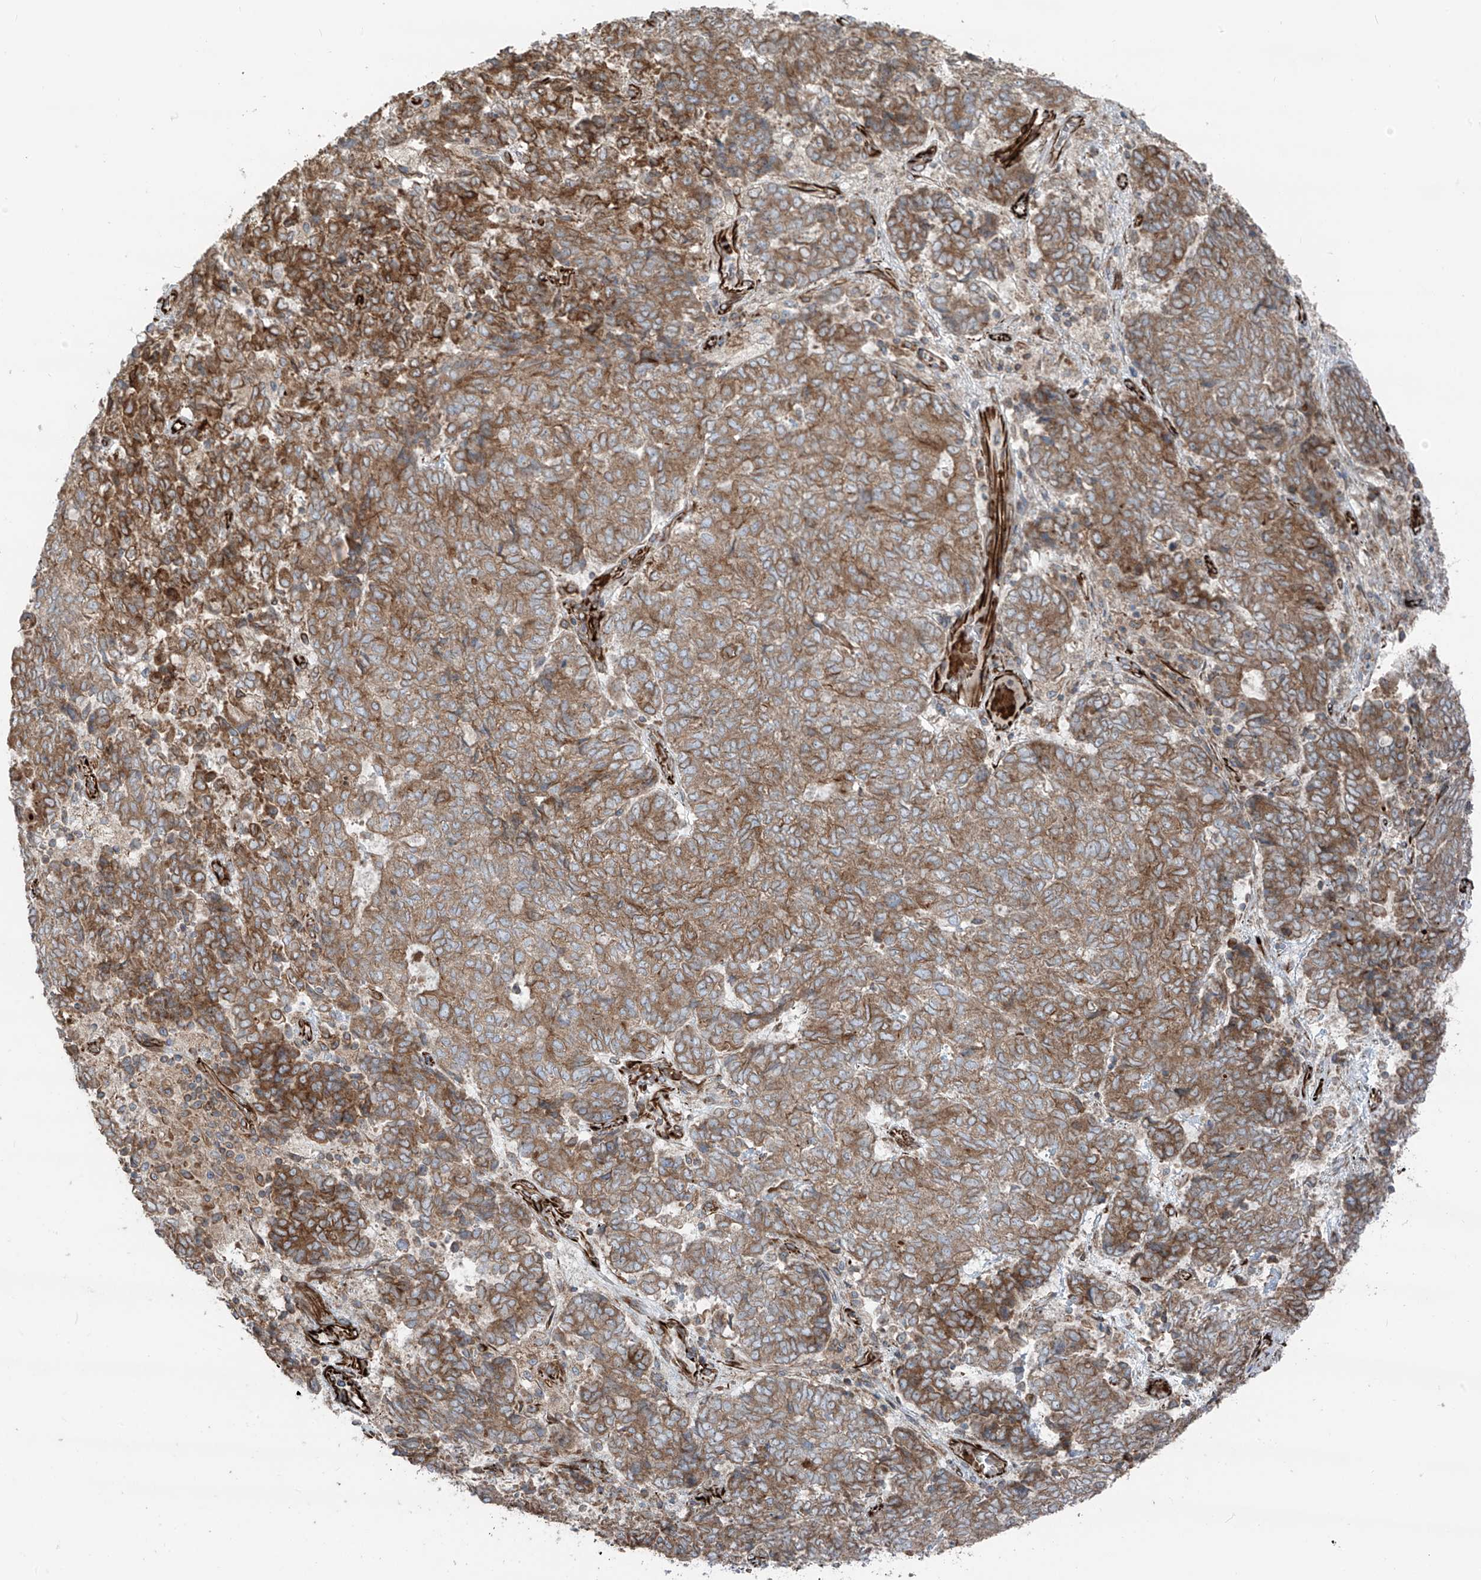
{"staining": {"intensity": "moderate", "quantity": ">75%", "location": "cytoplasmic/membranous"}, "tissue": "endometrial cancer", "cell_type": "Tumor cells", "image_type": "cancer", "snomed": [{"axis": "morphology", "description": "Adenocarcinoma, NOS"}, {"axis": "topography", "description": "Endometrium"}], "caption": "The image displays a brown stain indicating the presence of a protein in the cytoplasmic/membranous of tumor cells in endometrial adenocarcinoma.", "gene": "ERLEC1", "patient": {"sex": "female", "age": 80}}